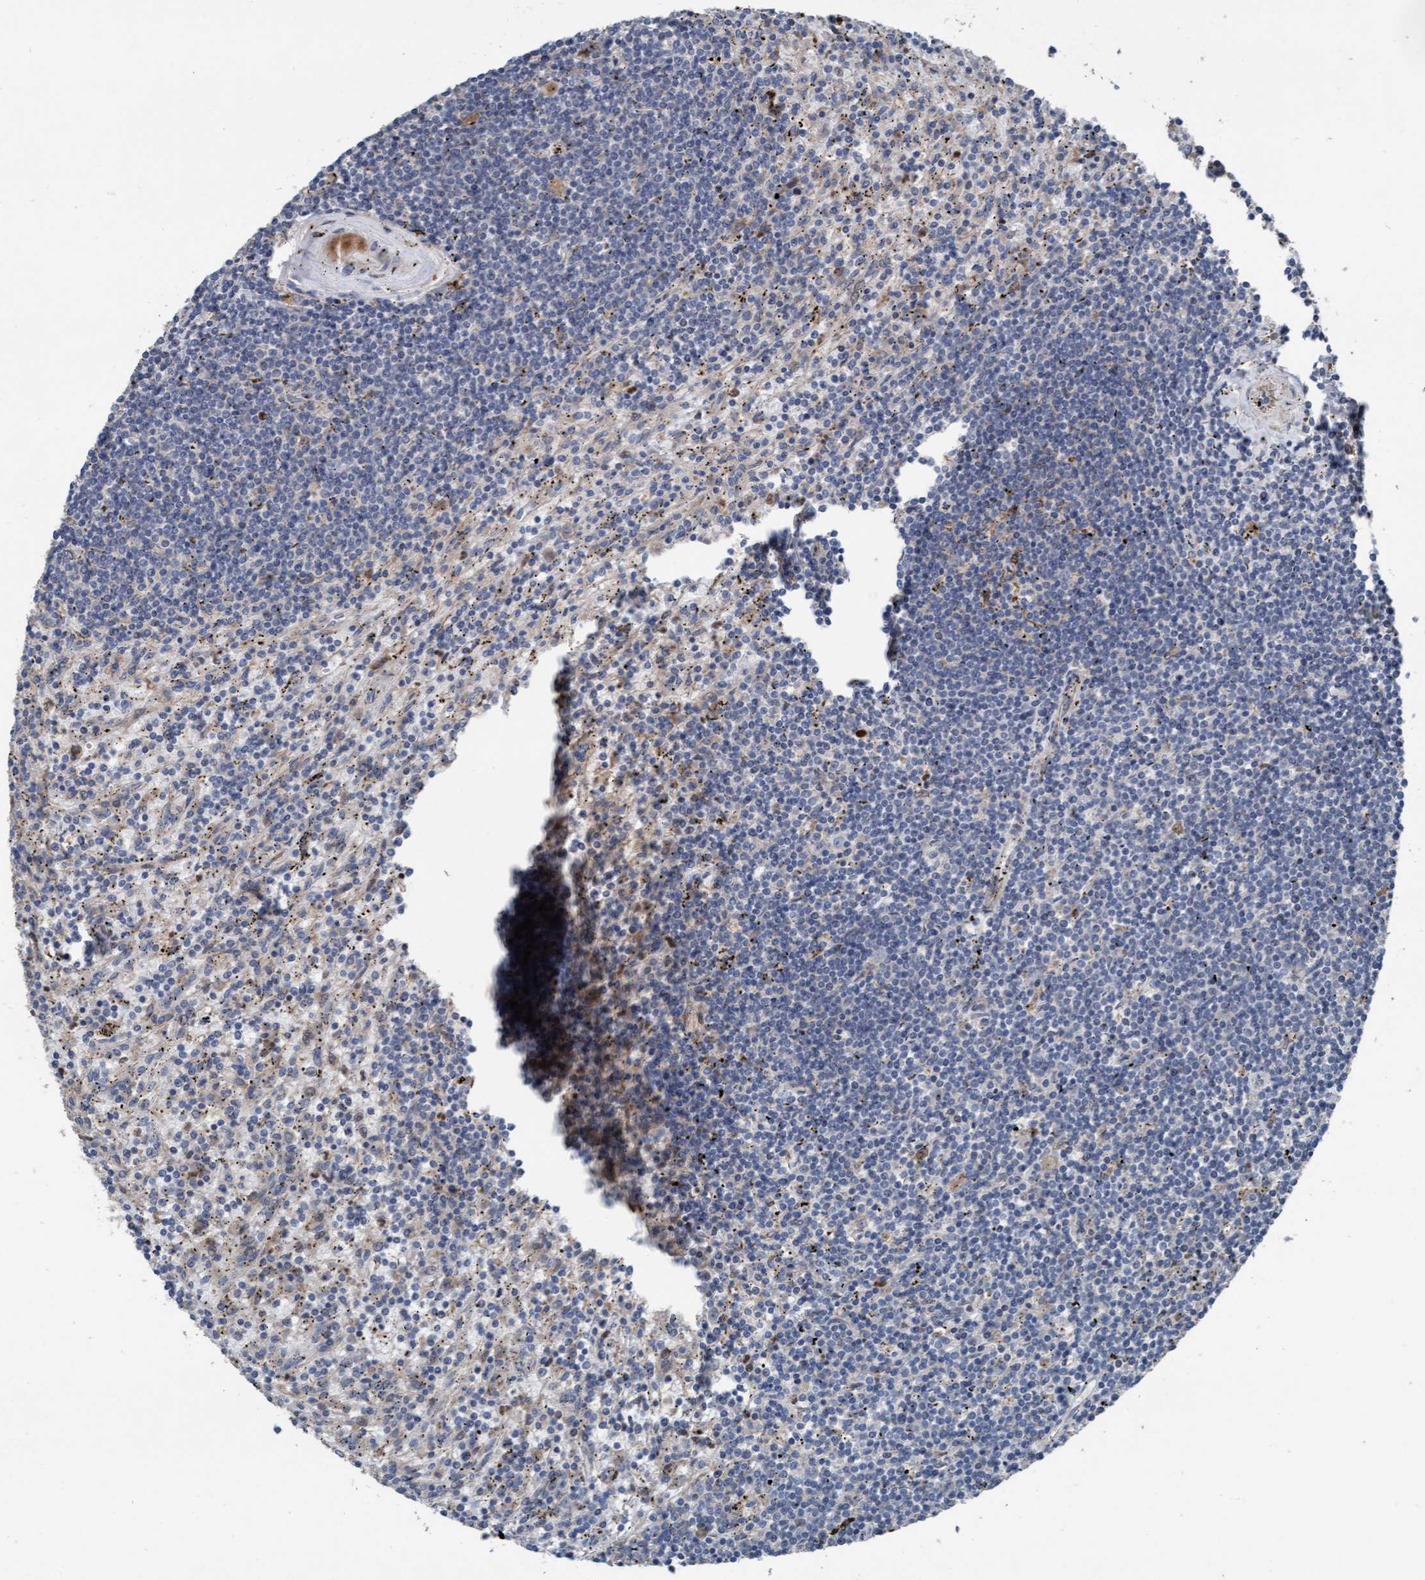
{"staining": {"intensity": "negative", "quantity": "none", "location": "none"}, "tissue": "lymphoma", "cell_type": "Tumor cells", "image_type": "cancer", "snomed": [{"axis": "morphology", "description": "Malignant lymphoma, non-Hodgkin's type, Low grade"}, {"axis": "topography", "description": "Spleen"}], "caption": "High power microscopy histopathology image of an immunohistochemistry (IHC) photomicrograph of lymphoma, revealing no significant positivity in tumor cells.", "gene": "KLHL26", "patient": {"sex": "male", "age": 76}}